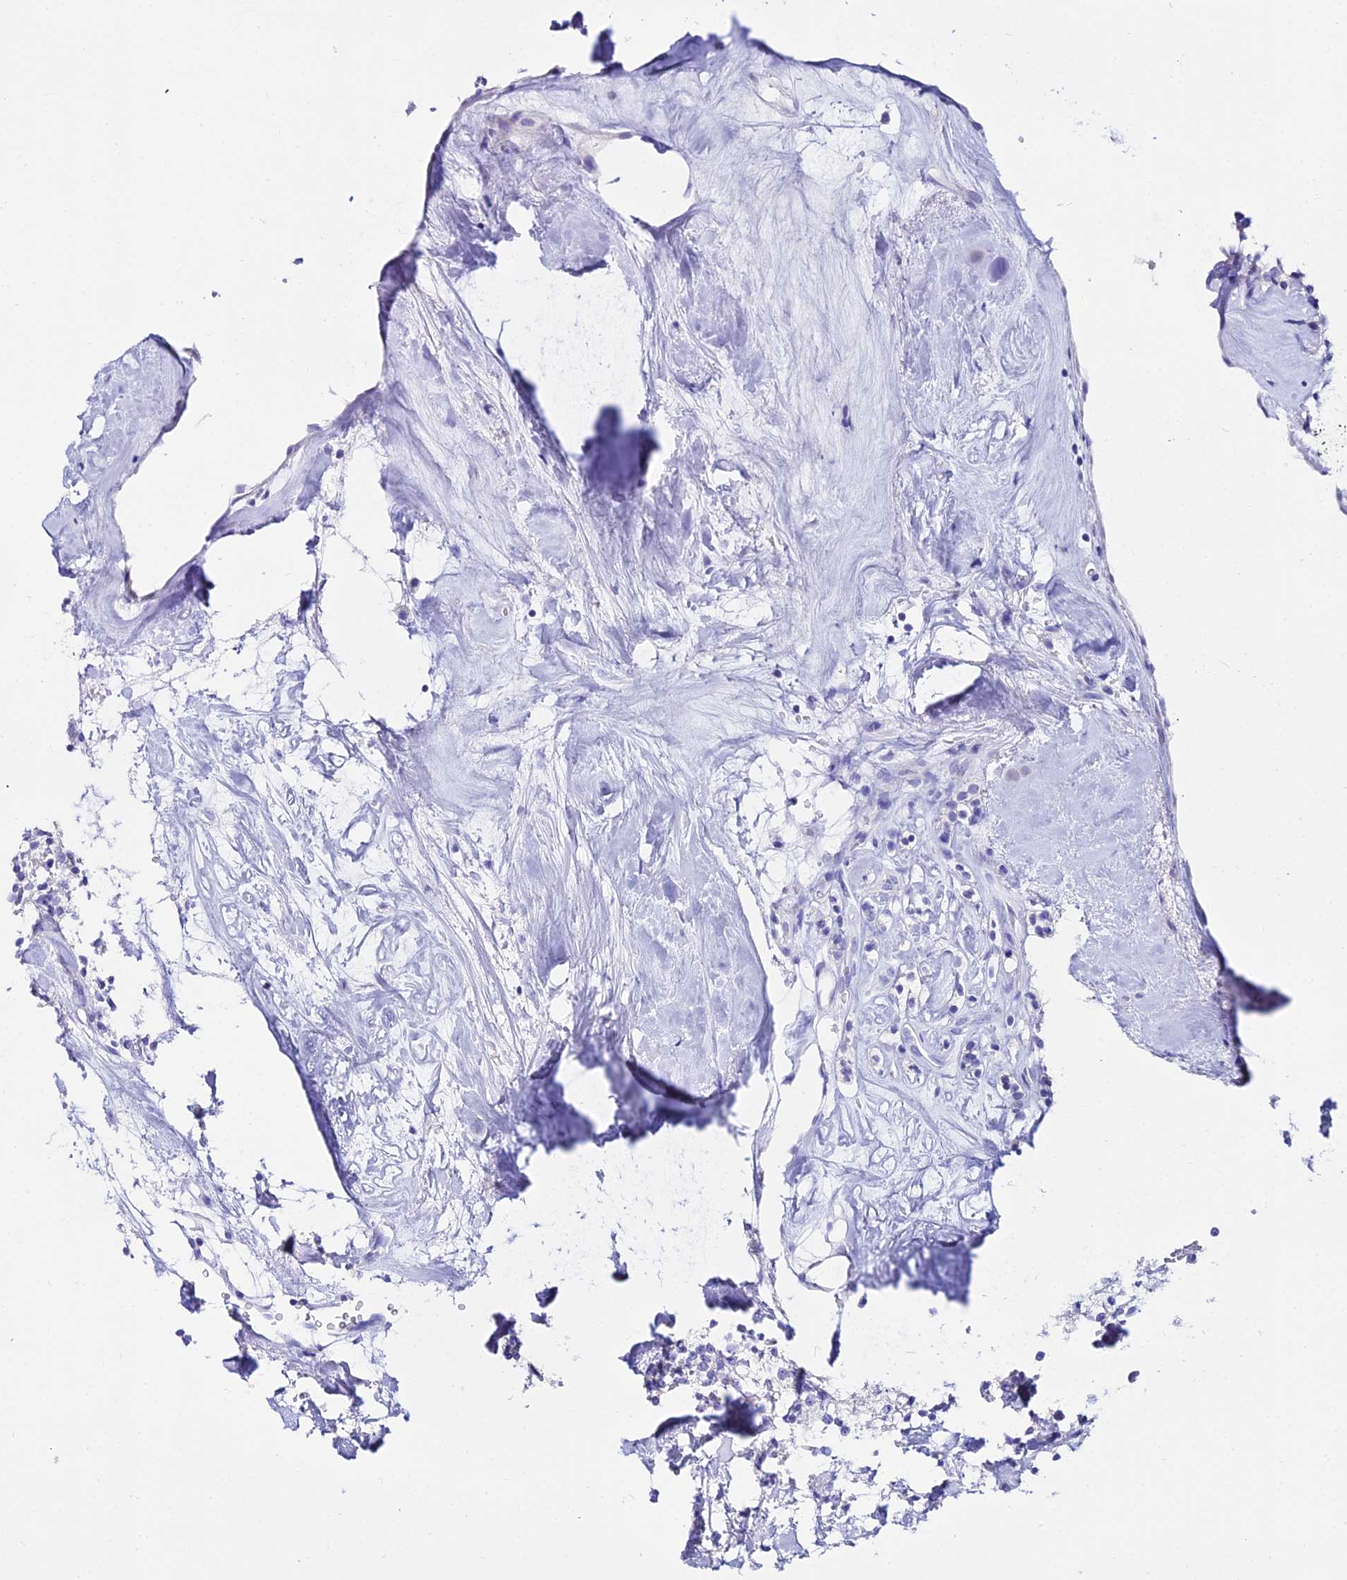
{"staining": {"intensity": "negative", "quantity": "none", "location": "none"}, "tissue": "renal cancer", "cell_type": "Tumor cells", "image_type": "cancer", "snomed": [{"axis": "morphology", "description": "Adenocarcinoma, NOS"}, {"axis": "topography", "description": "Kidney"}], "caption": "Tumor cells show no significant protein positivity in renal adenocarcinoma.", "gene": "OR4D5", "patient": {"sex": "male", "age": 77}}